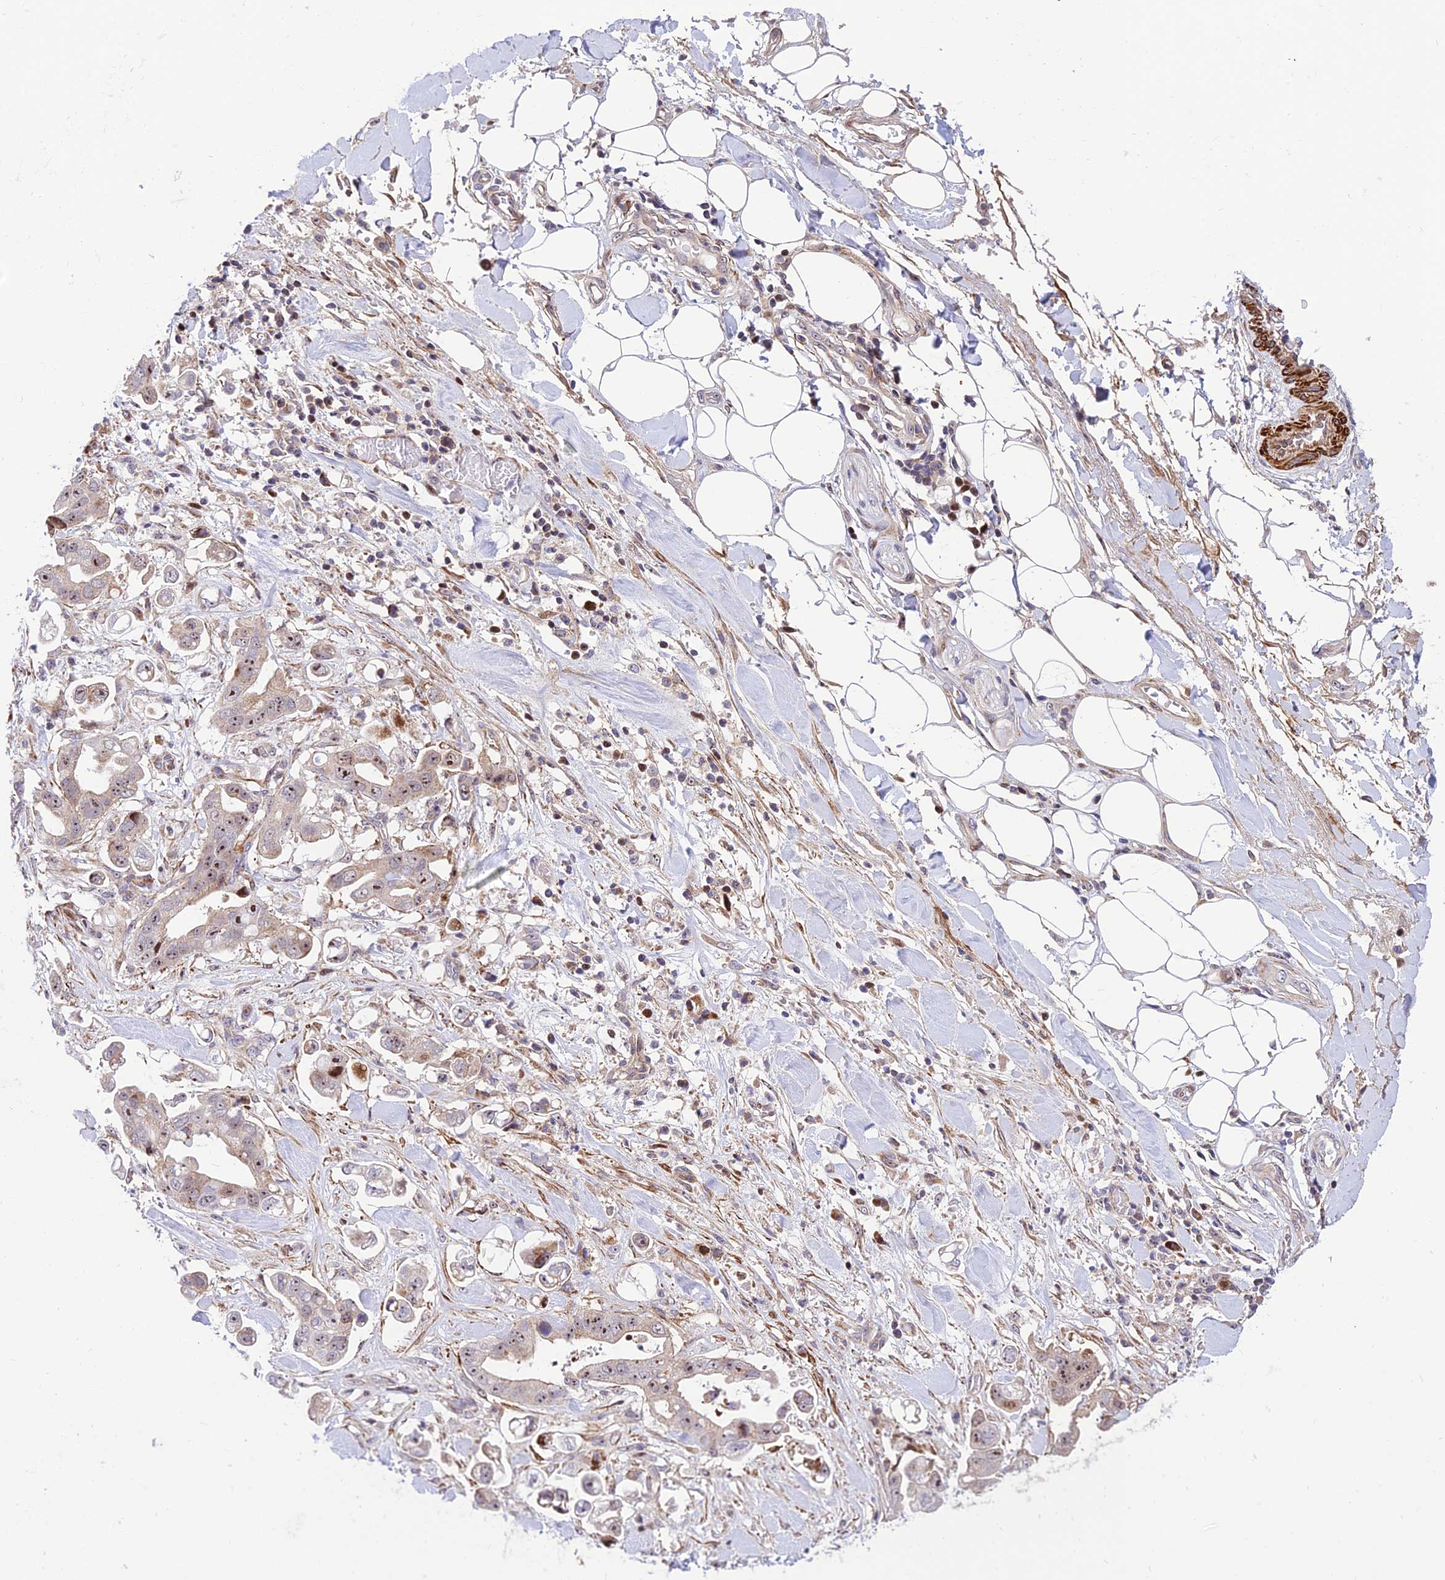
{"staining": {"intensity": "moderate", "quantity": "<25%", "location": "nuclear"}, "tissue": "stomach cancer", "cell_type": "Tumor cells", "image_type": "cancer", "snomed": [{"axis": "morphology", "description": "Adenocarcinoma, NOS"}, {"axis": "topography", "description": "Stomach"}], "caption": "Immunohistochemistry (DAB) staining of human stomach adenocarcinoma demonstrates moderate nuclear protein expression in about <25% of tumor cells. The staining is performed using DAB (3,3'-diaminobenzidine) brown chromogen to label protein expression. The nuclei are counter-stained blue using hematoxylin.", "gene": "KBTBD7", "patient": {"sex": "male", "age": 62}}